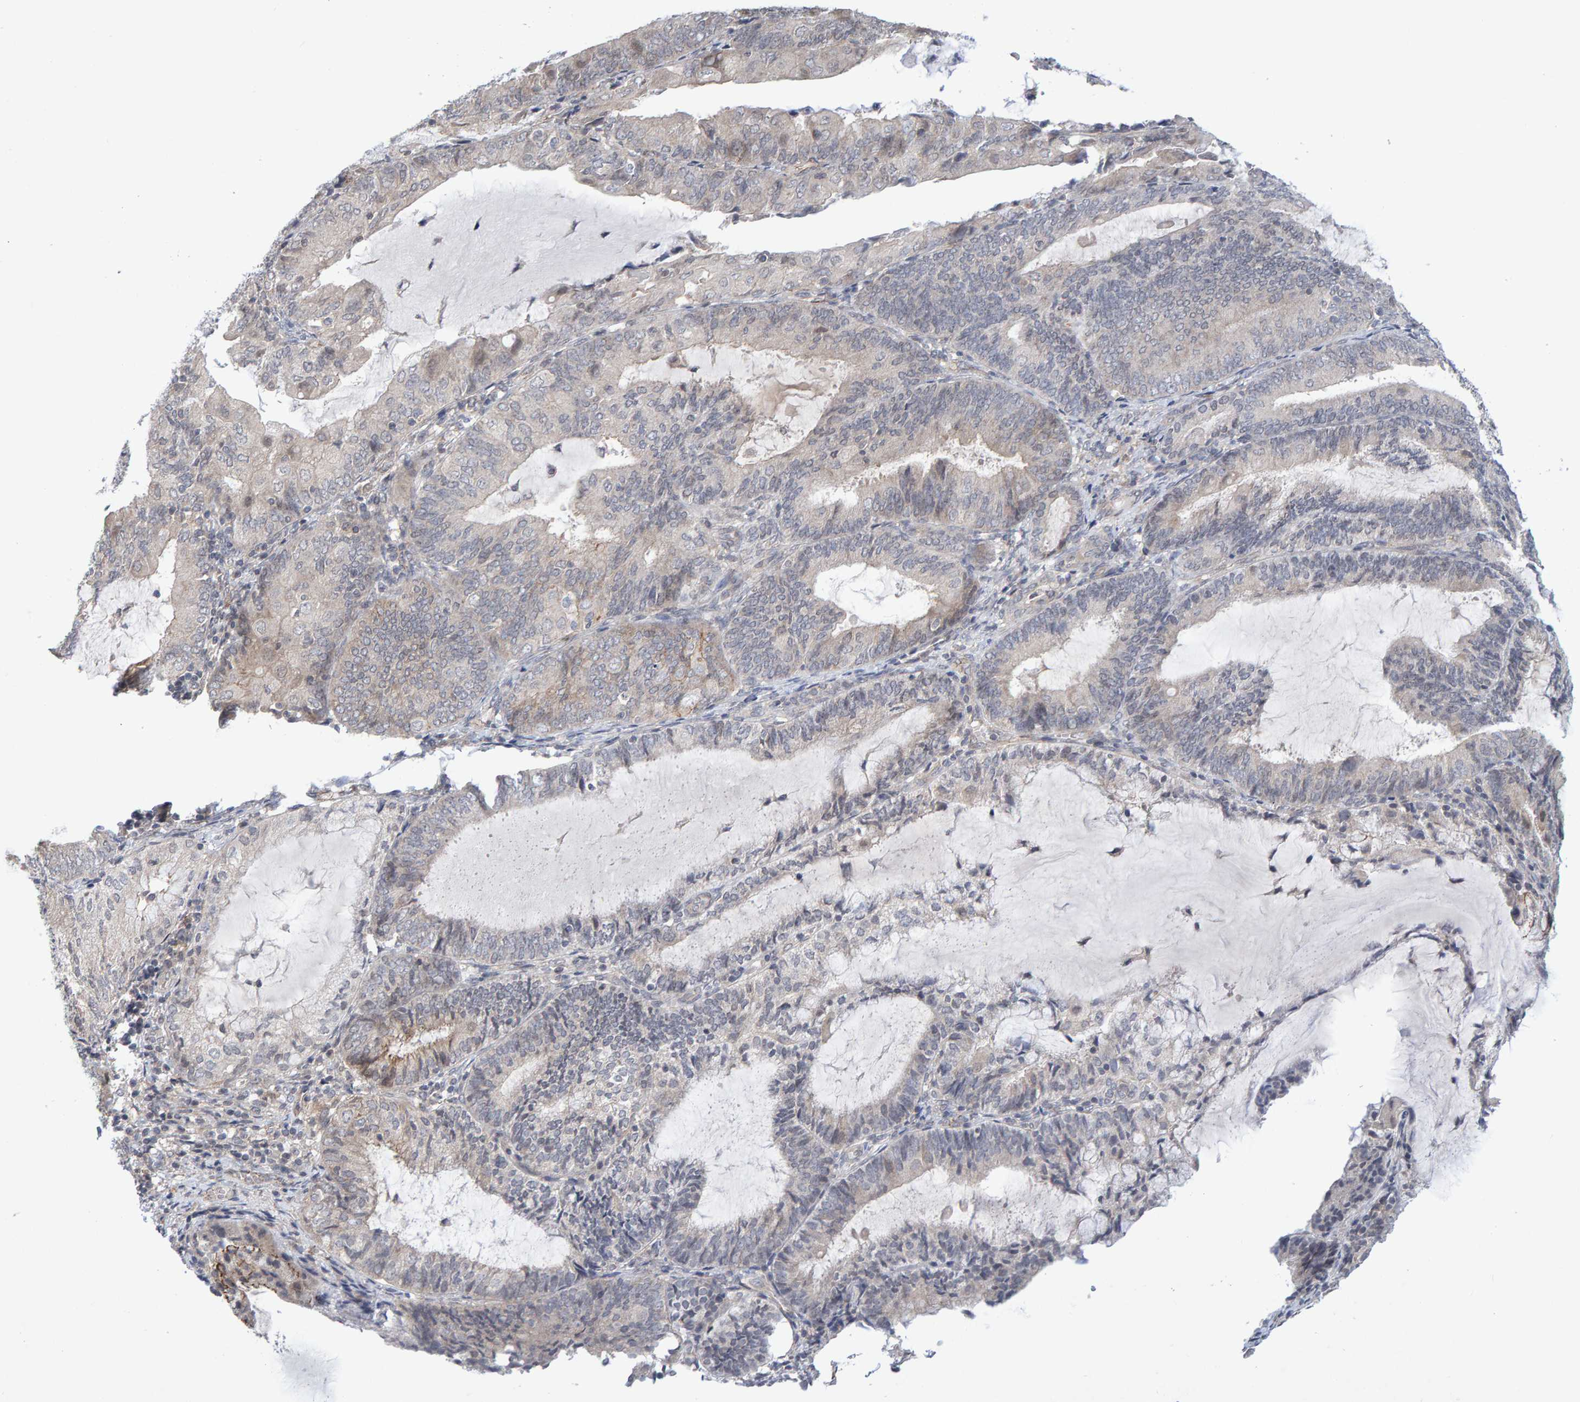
{"staining": {"intensity": "moderate", "quantity": "<25%", "location": "cytoplasmic/membranous"}, "tissue": "endometrial cancer", "cell_type": "Tumor cells", "image_type": "cancer", "snomed": [{"axis": "morphology", "description": "Adenocarcinoma, NOS"}, {"axis": "topography", "description": "Endometrium"}], "caption": "High-magnification brightfield microscopy of endometrial adenocarcinoma stained with DAB (3,3'-diaminobenzidine) (brown) and counterstained with hematoxylin (blue). tumor cells exhibit moderate cytoplasmic/membranous expression is seen in approximately<25% of cells.", "gene": "CDH2", "patient": {"sex": "female", "age": 81}}